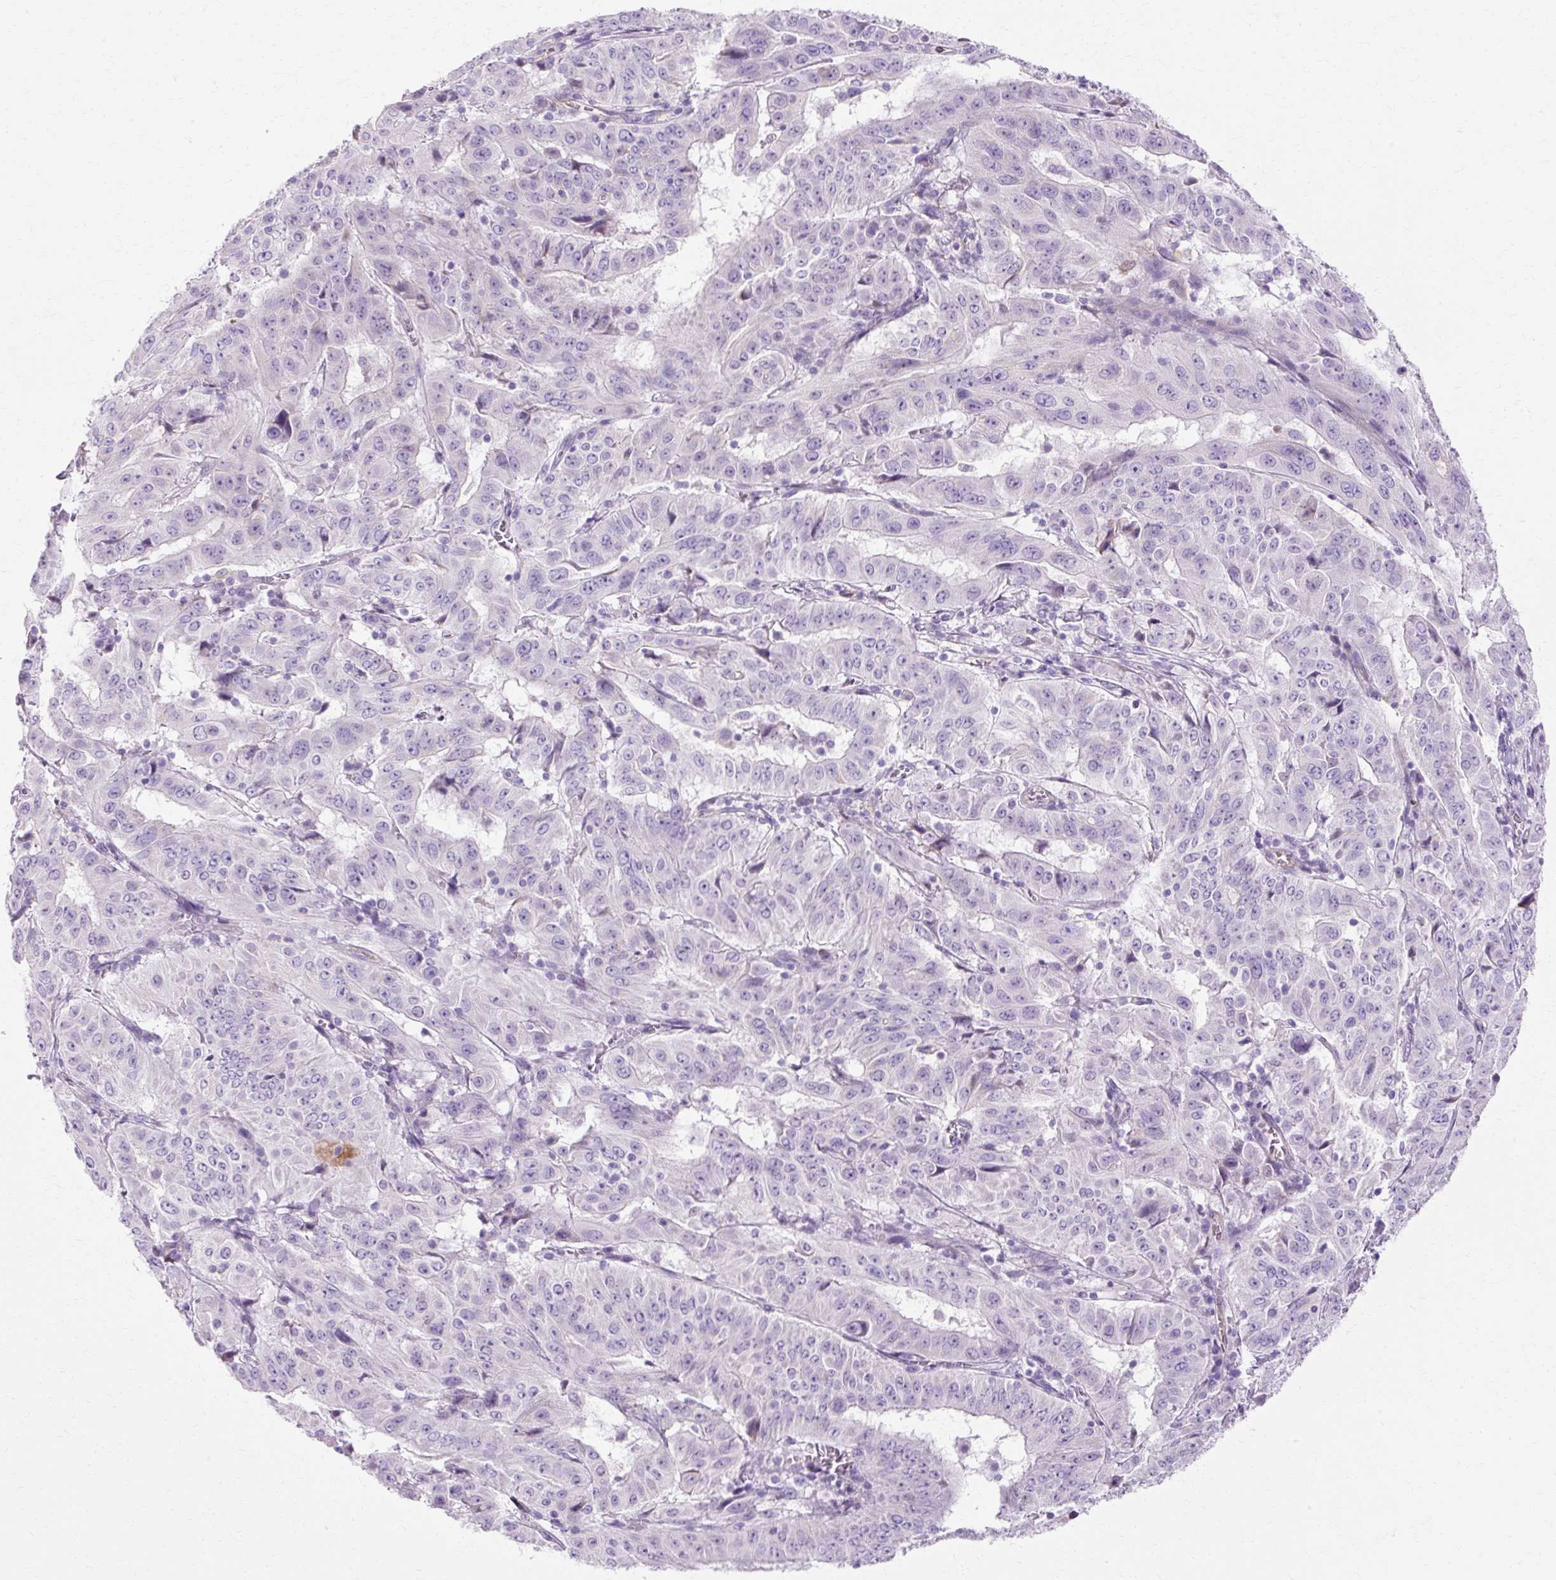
{"staining": {"intensity": "negative", "quantity": "none", "location": "none"}, "tissue": "pancreatic cancer", "cell_type": "Tumor cells", "image_type": "cancer", "snomed": [{"axis": "morphology", "description": "Adenocarcinoma, NOS"}, {"axis": "topography", "description": "Pancreas"}], "caption": "This image is of adenocarcinoma (pancreatic) stained with immunohistochemistry (IHC) to label a protein in brown with the nuclei are counter-stained blue. There is no positivity in tumor cells.", "gene": "HSD11B1", "patient": {"sex": "male", "age": 63}}